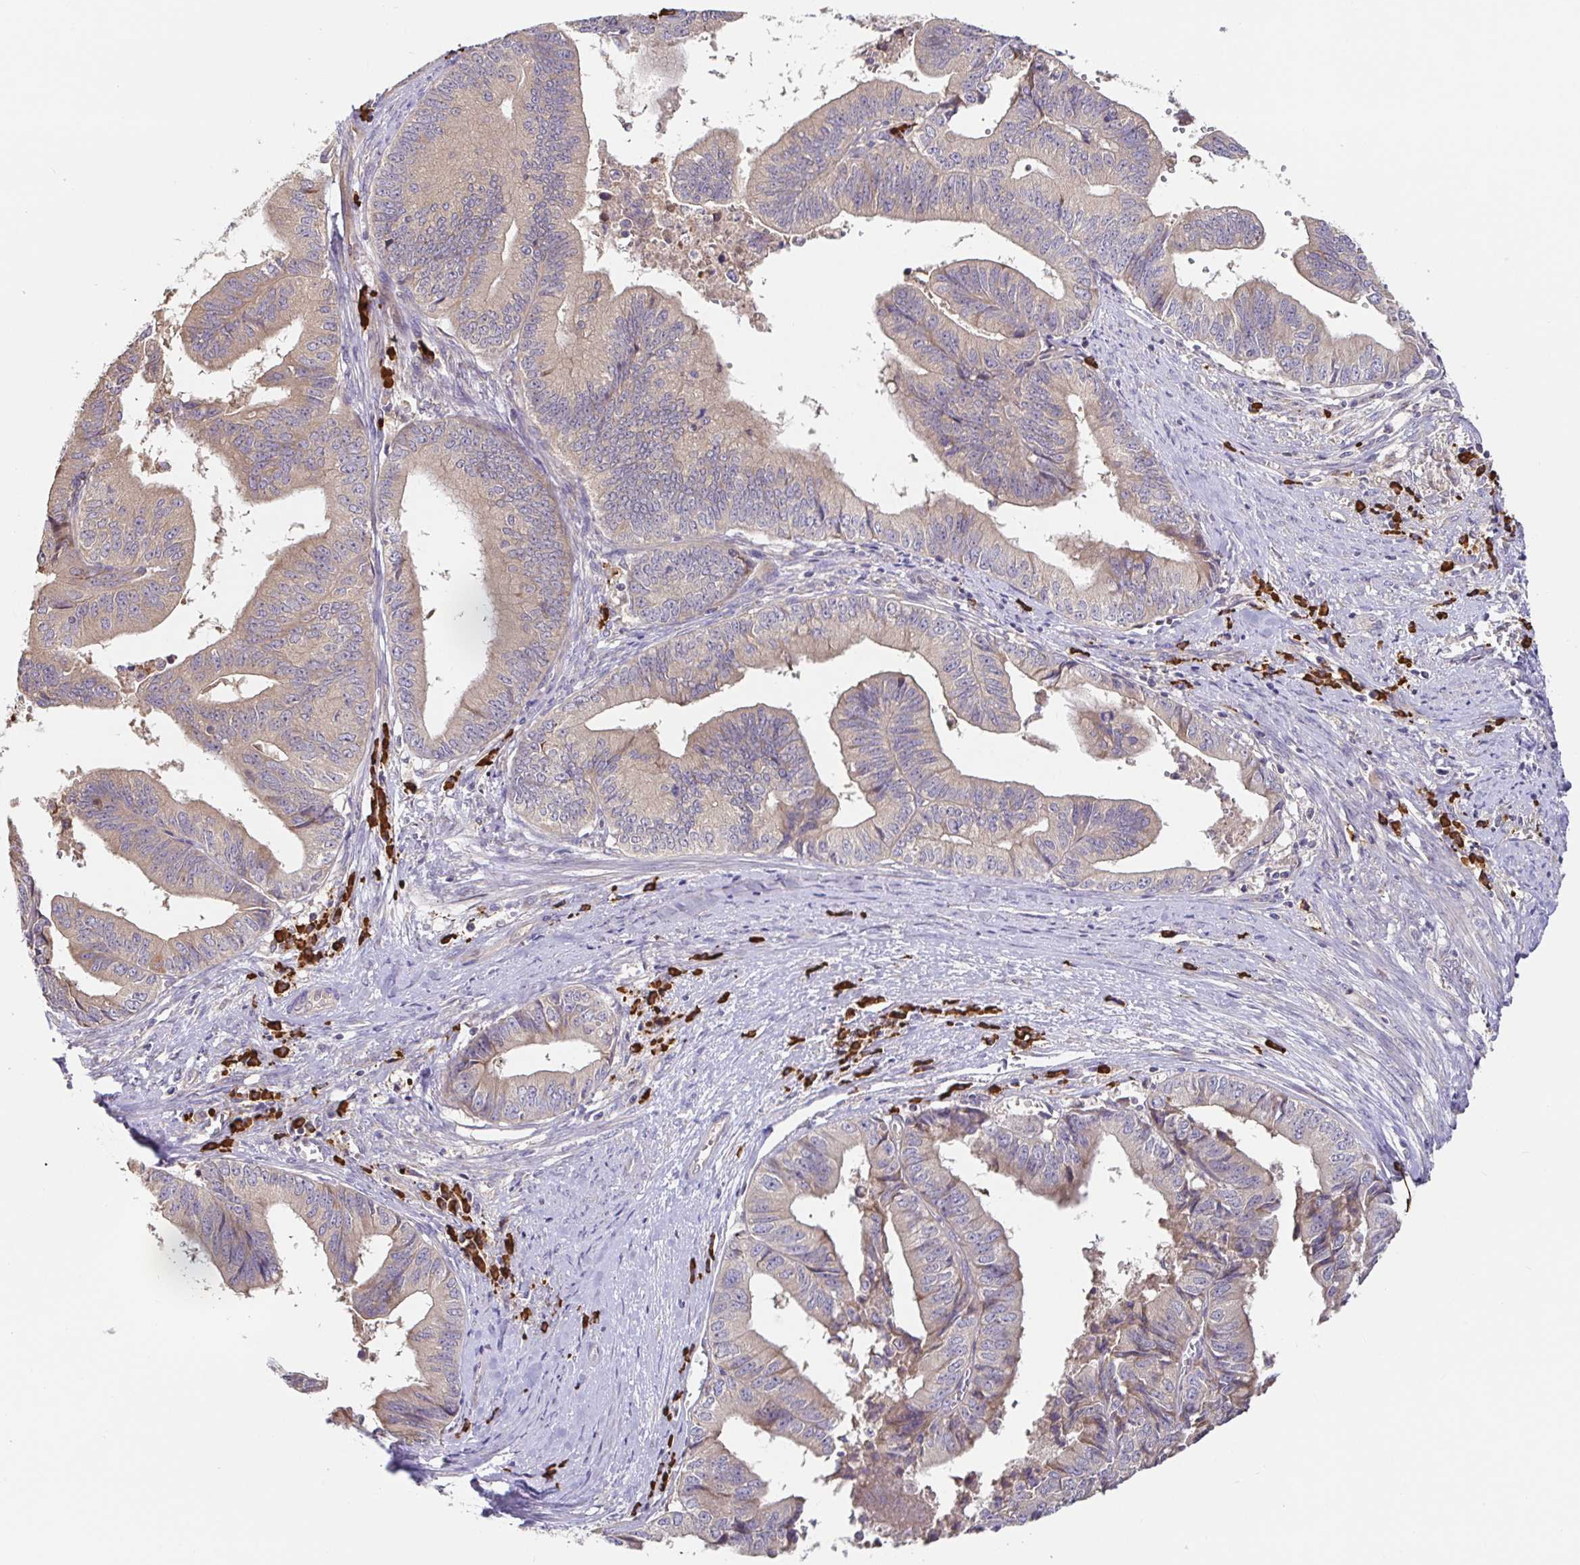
{"staining": {"intensity": "negative", "quantity": "none", "location": "none"}, "tissue": "endometrial cancer", "cell_type": "Tumor cells", "image_type": "cancer", "snomed": [{"axis": "morphology", "description": "Adenocarcinoma, NOS"}, {"axis": "topography", "description": "Endometrium"}], "caption": "Tumor cells are negative for brown protein staining in adenocarcinoma (endometrial).", "gene": "HAGH", "patient": {"sex": "female", "age": 65}}